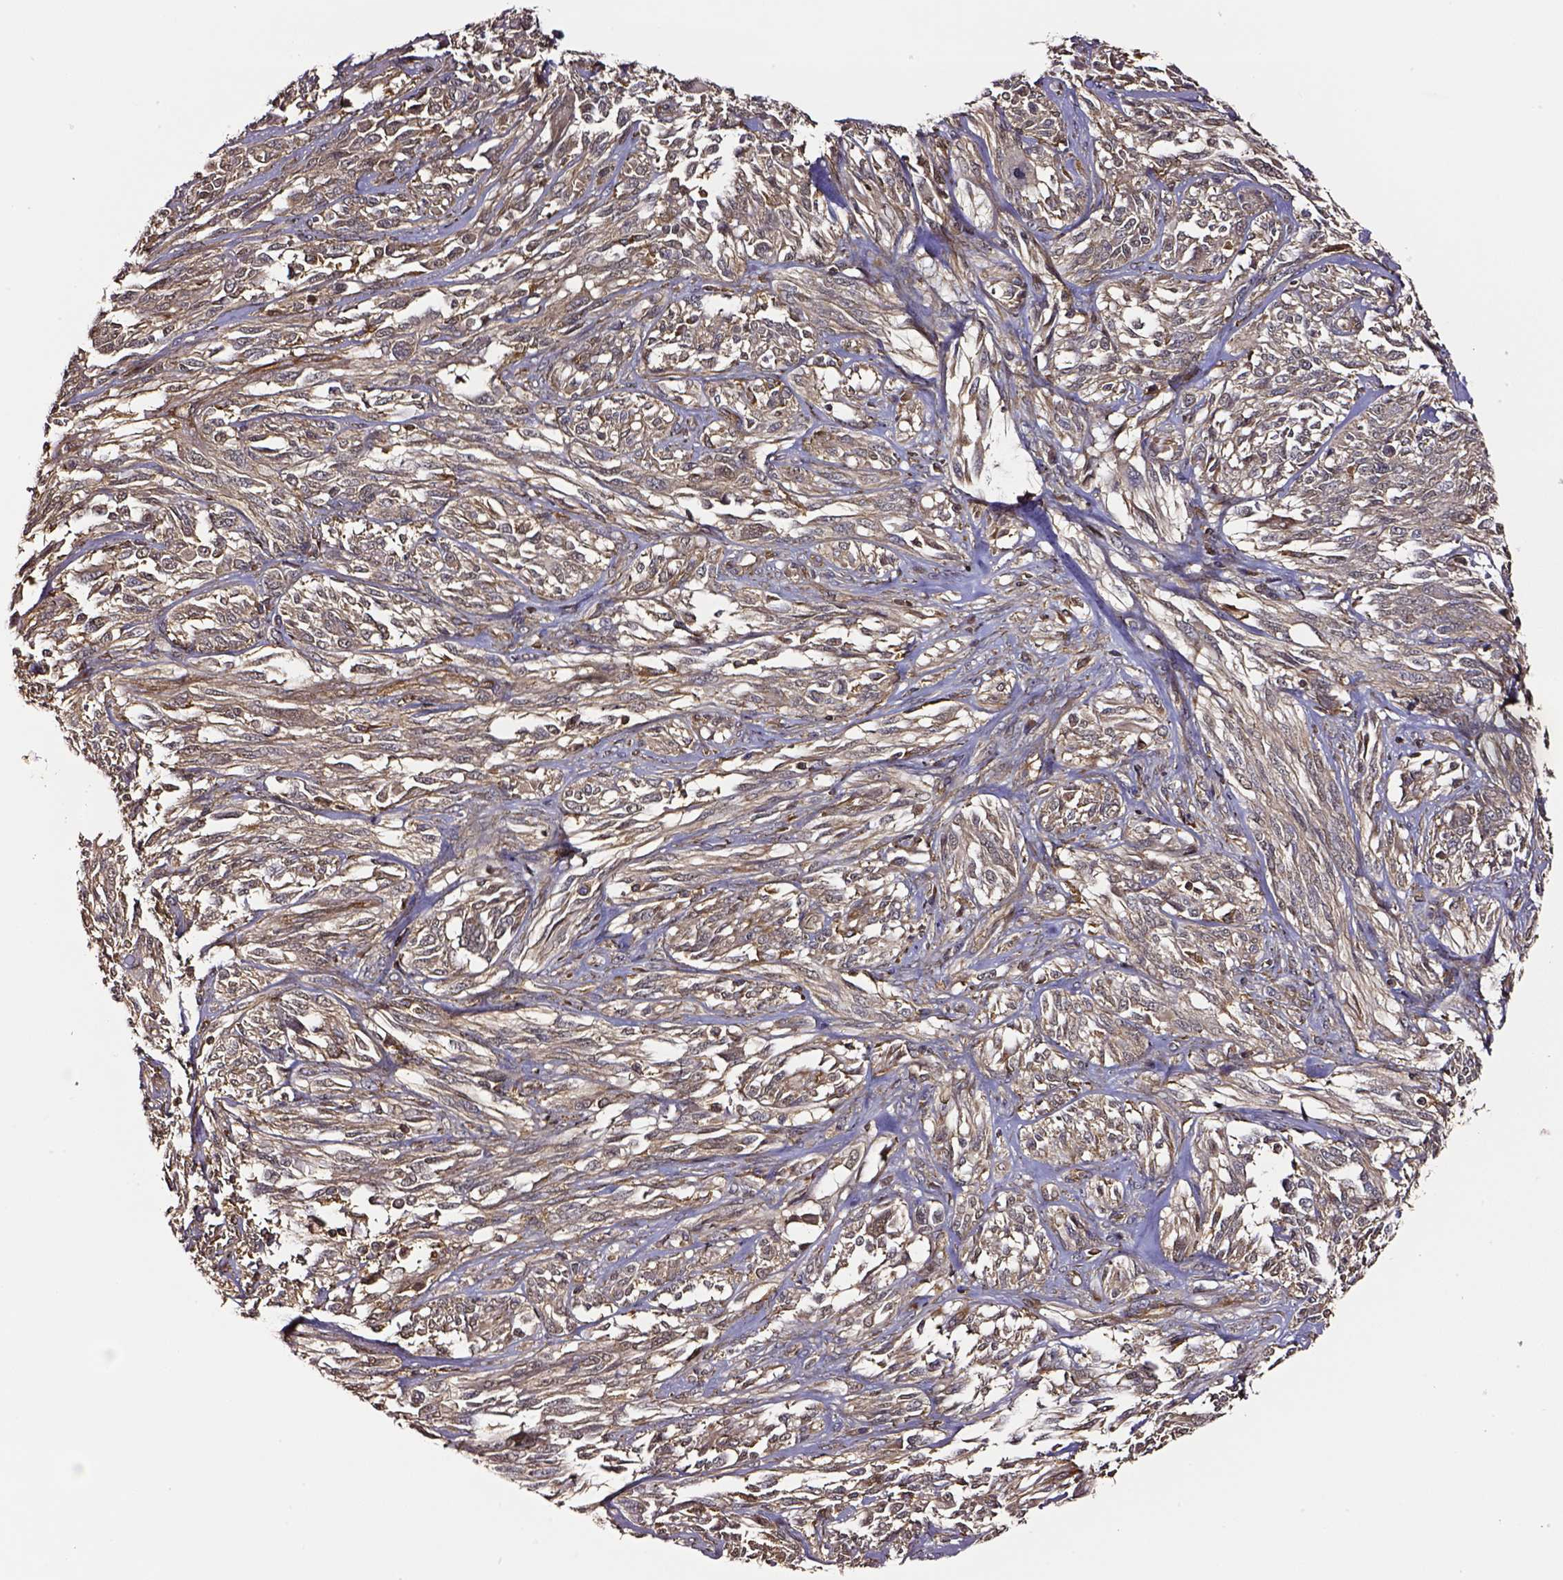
{"staining": {"intensity": "weak", "quantity": ">75%", "location": "cytoplasmic/membranous"}, "tissue": "melanoma", "cell_type": "Tumor cells", "image_type": "cancer", "snomed": [{"axis": "morphology", "description": "Malignant melanoma, NOS"}, {"axis": "topography", "description": "Skin"}], "caption": "Tumor cells show low levels of weak cytoplasmic/membranous positivity in about >75% of cells in melanoma.", "gene": "RASSF5", "patient": {"sex": "female", "age": 91}}